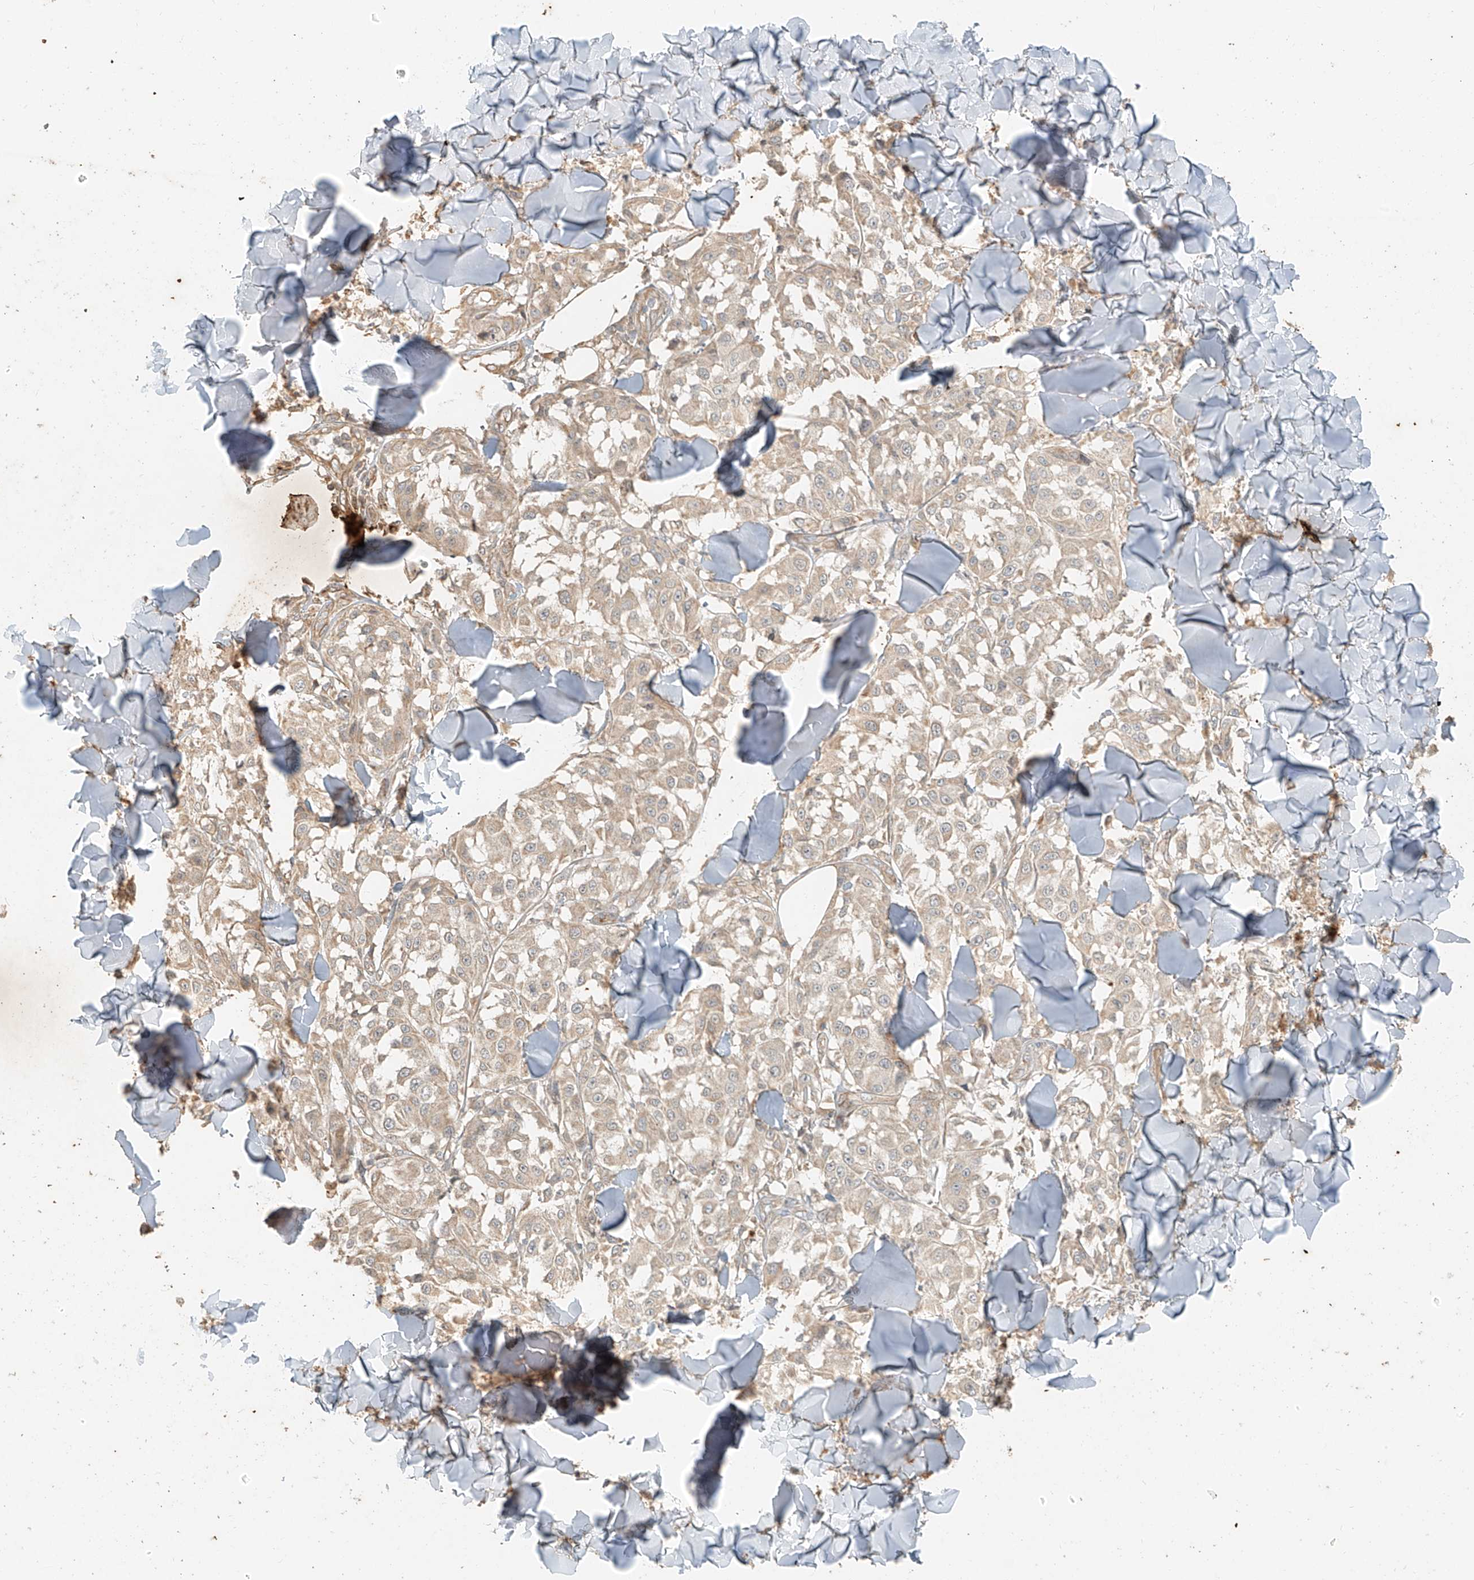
{"staining": {"intensity": "weak", "quantity": "<25%", "location": "cytoplasmic/membranous"}, "tissue": "melanoma", "cell_type": "Tumor cells", "image_type": "cancer", "snomed": [{"axis": "morphology", "description": "Malignant melanoma, NOS"}, {"axis": "topography", "description": "Skin"}], "caption": "Tumor cells are negative for protein expression in human melanoma.", "gene": "ANKZF1", "patient": {"sex": "female", "age": 64}}